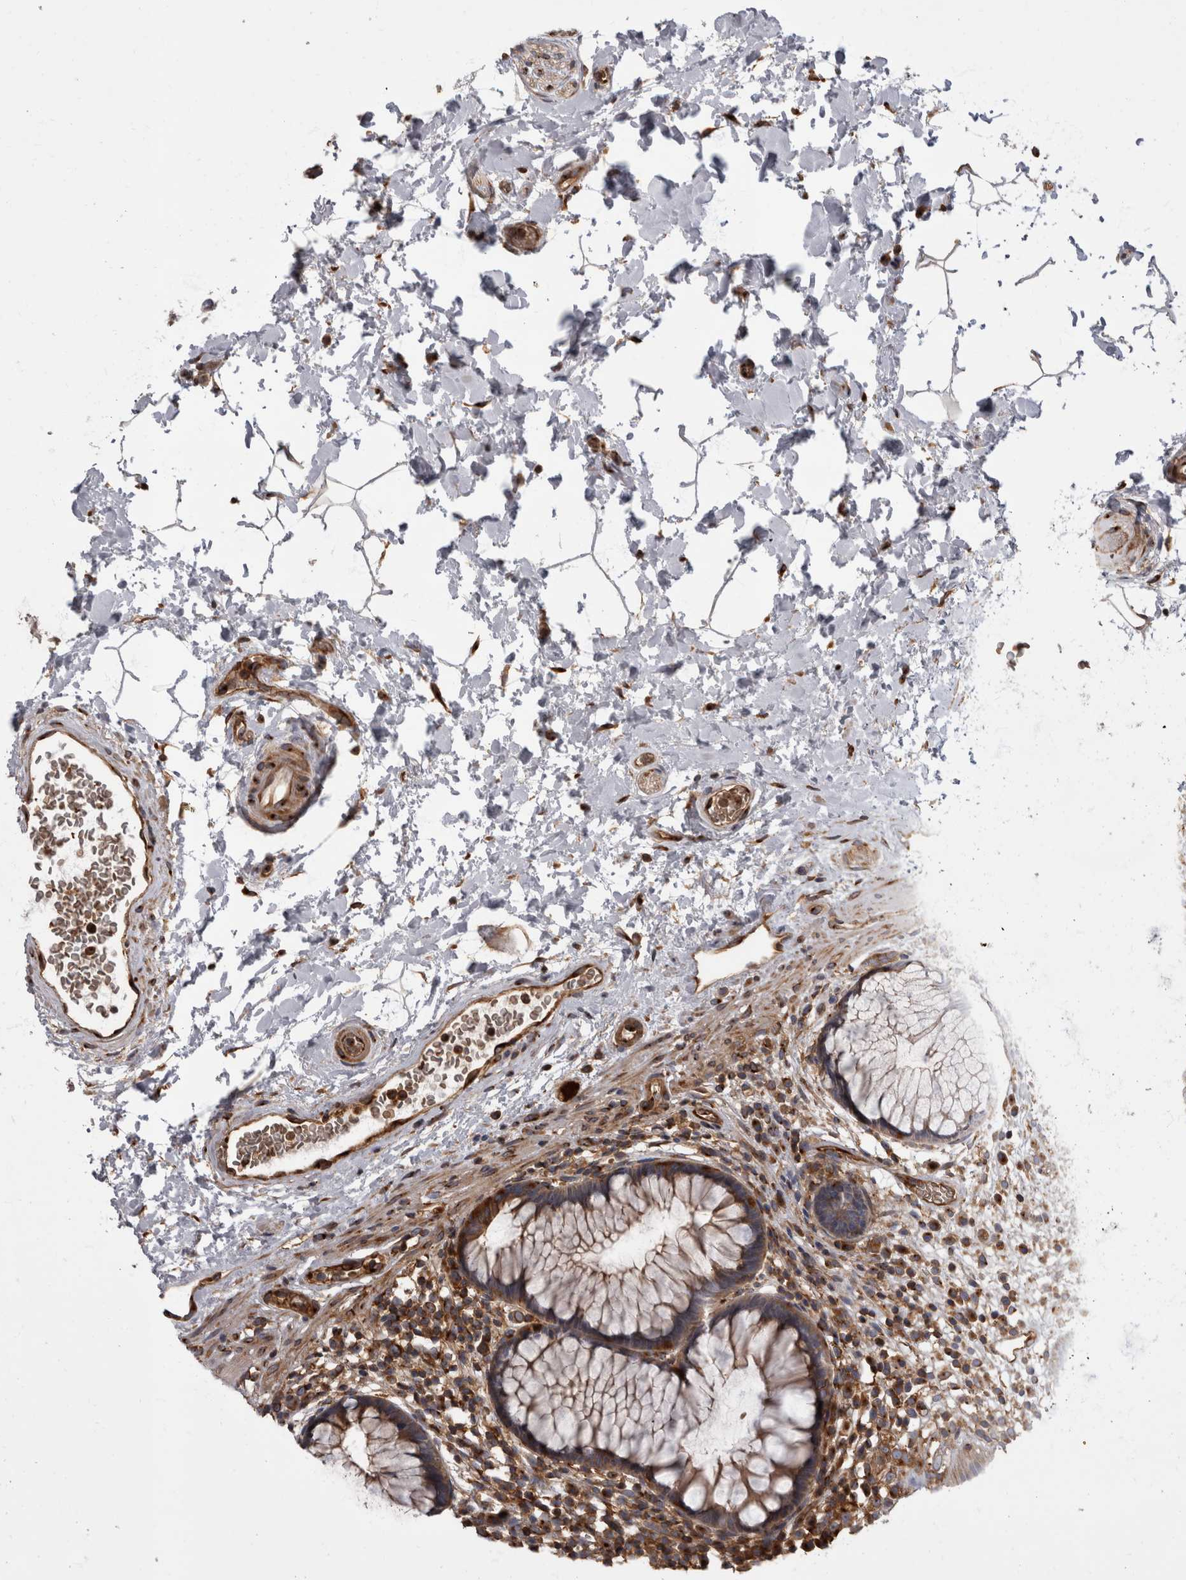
{"staining": {"intensity": "weak", "quantity": "25%-75%", "location": "cytoplasmic/membranous"}, "tissue": "rectum", "cell_type": "Glandular cells", "image_type": "normal", "snomed": [{"axis": "morphology", "description": "Normal tissue, NOS"}, {"axis": "topography", "description": "Rectum"}], "caption": "Rectum stained with DAB IHC reveals low levels of weak cytoplasmic/membranous expression in about 25%-75% of glandular cells.", "gene": "HOOK3", "patient": {"sex": "male", "age": 51}}